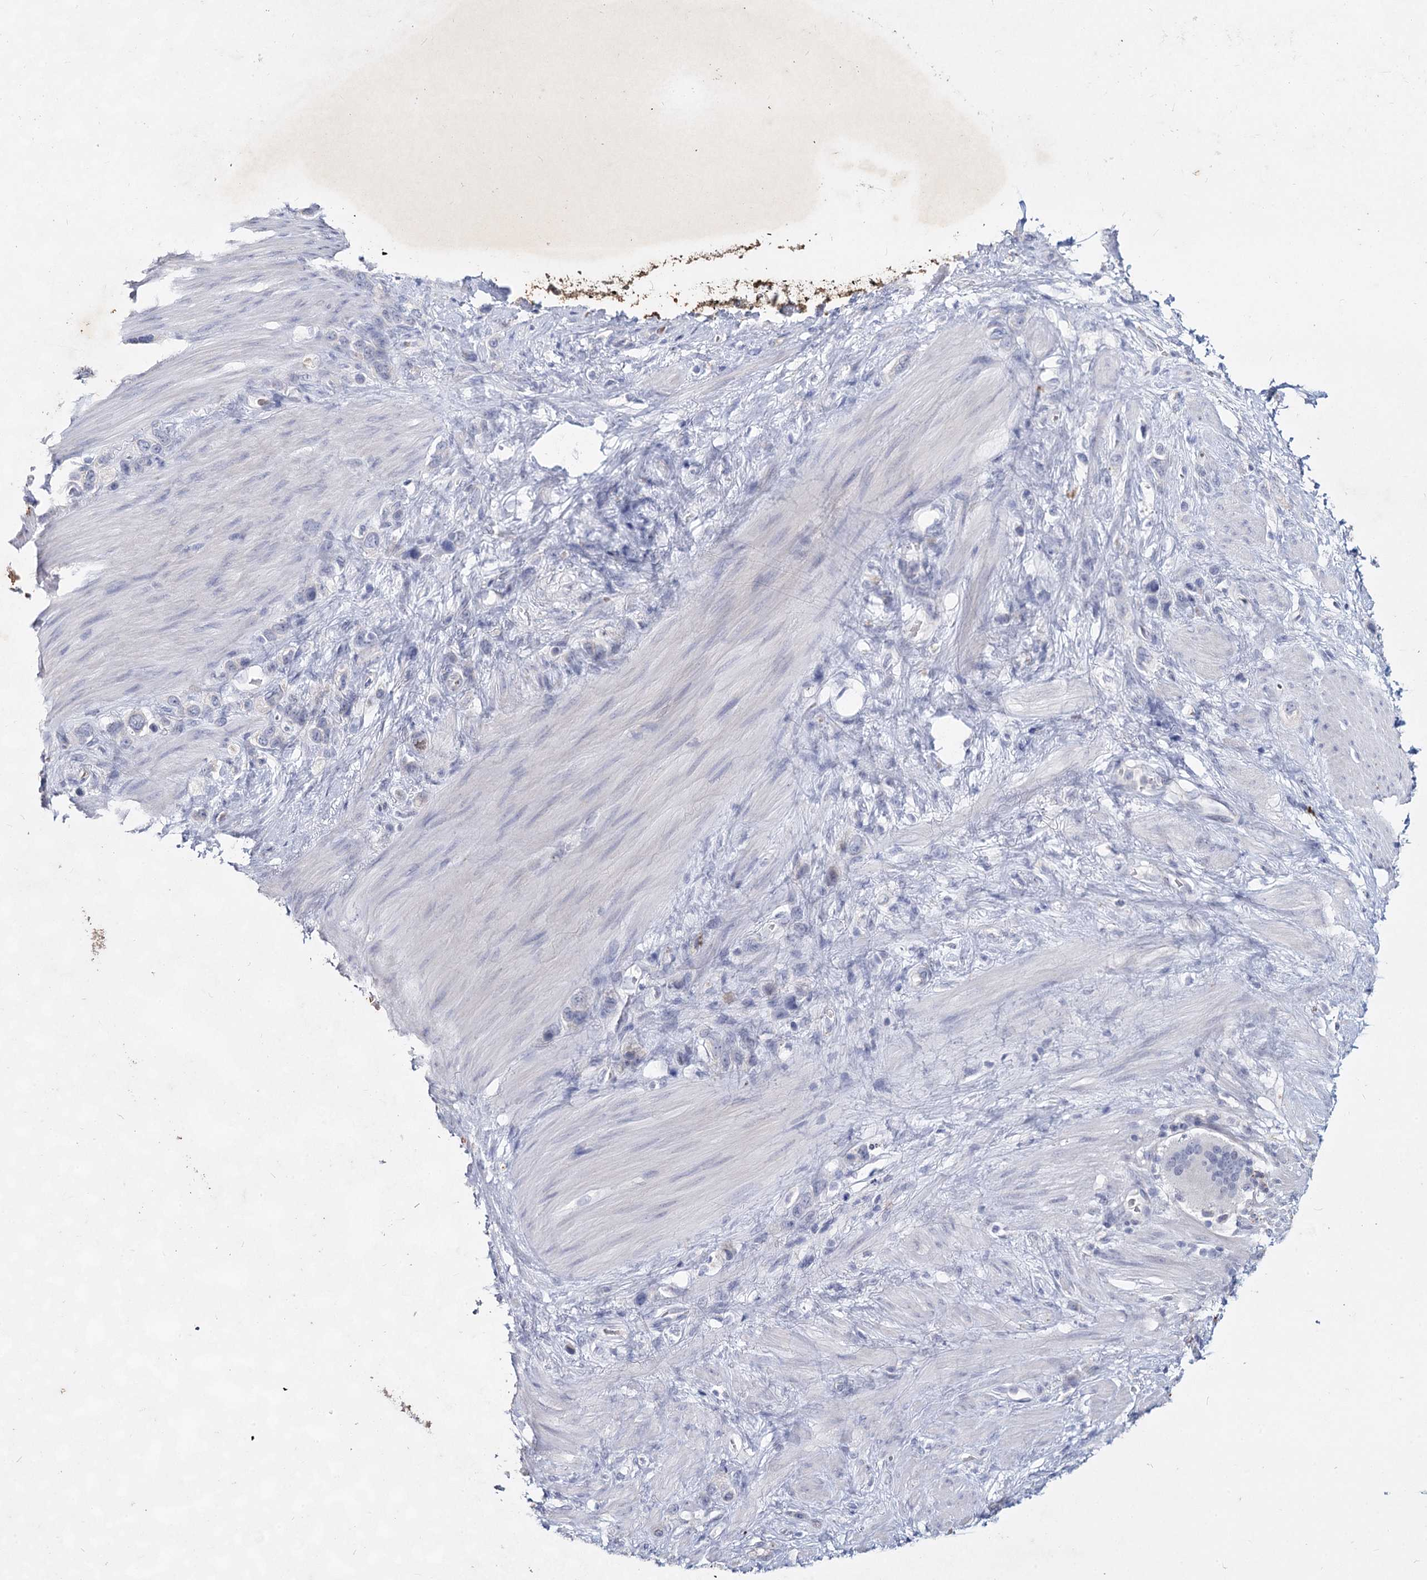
{"staining": {"intensity": "negative", "quantity": "none", "location": "none"}, "tissue": "stomach cancer", "cell_type": "Tumor cells", "image_type": "cancer", "snomed": [{"axis": "morphology", "description": "Adenocarcinoma, NOS"}, {"axis": "morphology", "description": "Adenocarcinoma, High grade"}, {"axis": "topography", "description": "Stomach, upper"}, {"axis": "topography", "description": "Stomach, lower"}], "caption": "Tumor cells are negative for protein expression in human stomach adenocarcinoma. (DAB immunohistochemistry (IHC), high magnification).", "gene": "CCDC73", "patient": {"sex": "female", "age": 65}}